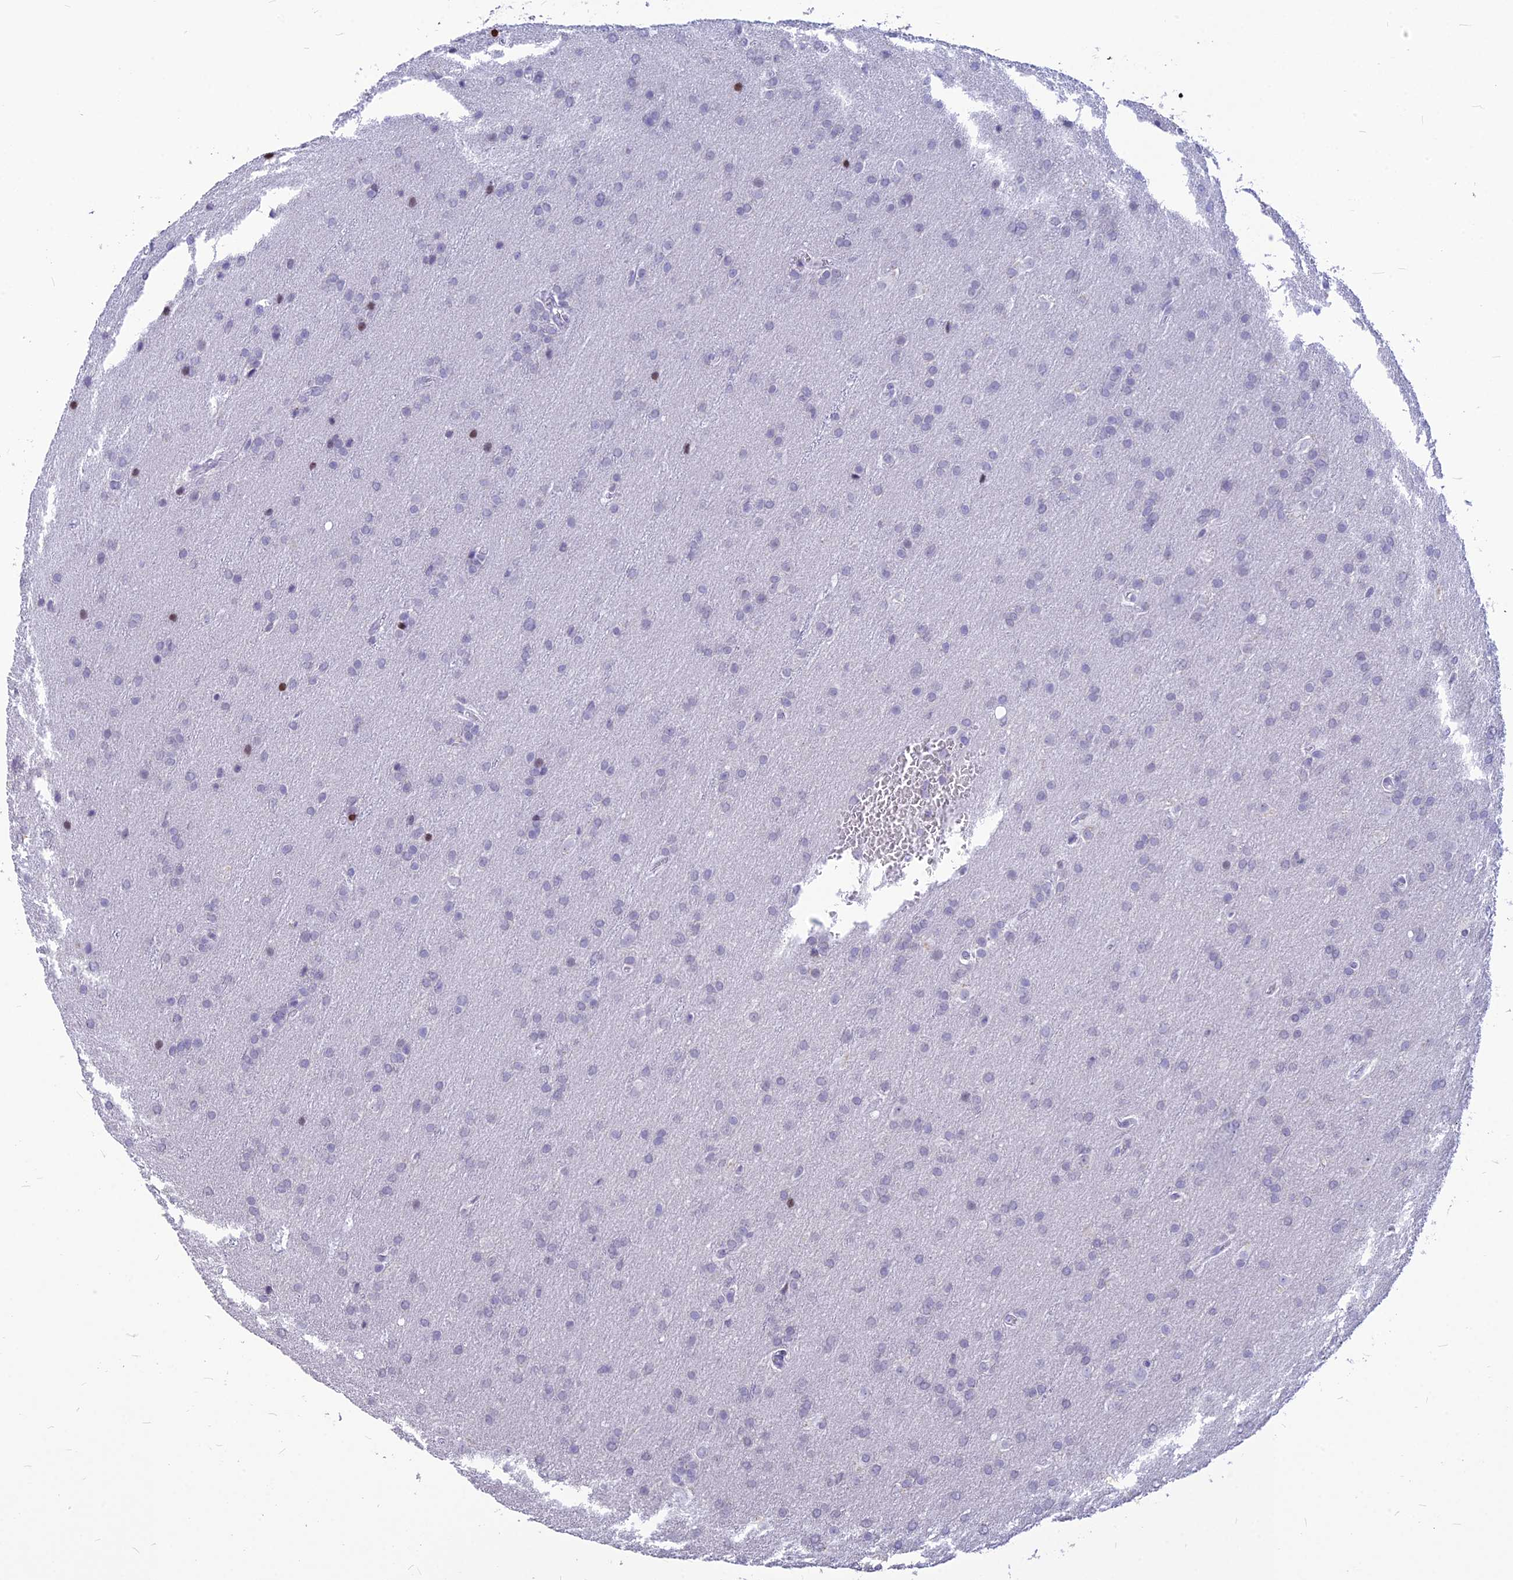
{"staining": {"intensity": "negative", "quantity": "none", "location": "none"}, "tissue": "glioma", "cell_type": "Tumor cells", "image_type": "cancer", "snomed": [{"axis": "morphology", "description": "Glioma, malignant, Low grade"}, {"axis": "topography", "description": "Brain"}], "caption": "A micrograph of human glioma is negative for staining in tumor cells. The staining was performed using DAB to visualize the protein expression in brown, while the nuclei were stained in blue with hematoxylin (Magnification: 20x).", "gene": "PRPS1", "patient": {"sex": "female", "age": 32}}